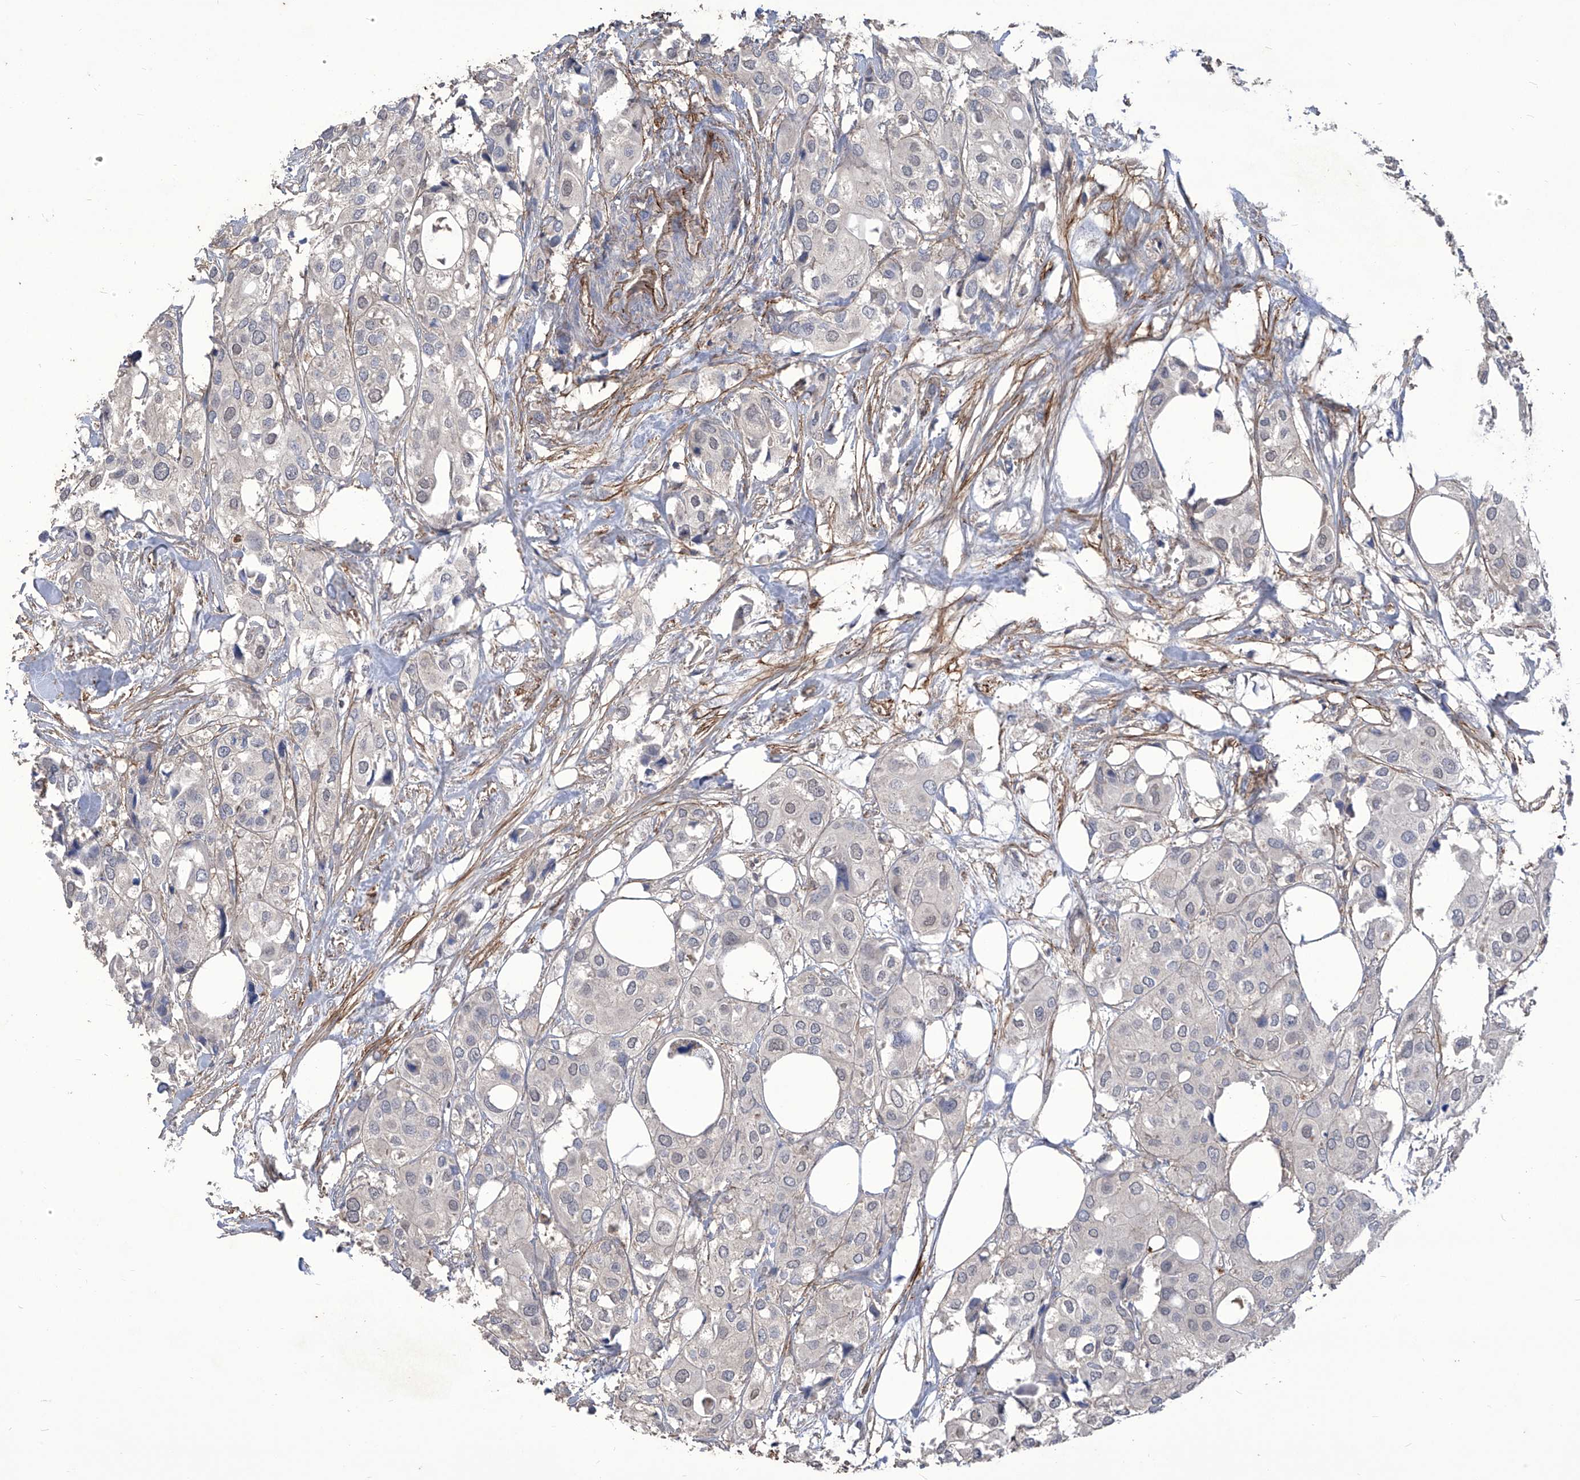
{"staining": {"intensity": "negative", "quantity": "none", "location": "none"}, "tissue": "urothelial cancer", "cell_type": "Tumor cells", "image_type": "cancer", "snomed": [{"axis": "morphology", "description": "Urothelial carcinoma, High grade"}, {"axis": "topography", "description": "Urinary bladder"}], "caption": "Immunohistochemical staining of urothelial cancer exhibits no significant staining in tumor cells.", "gene": "TXNIP", "patient": {"sex": "male", "age": 64}}